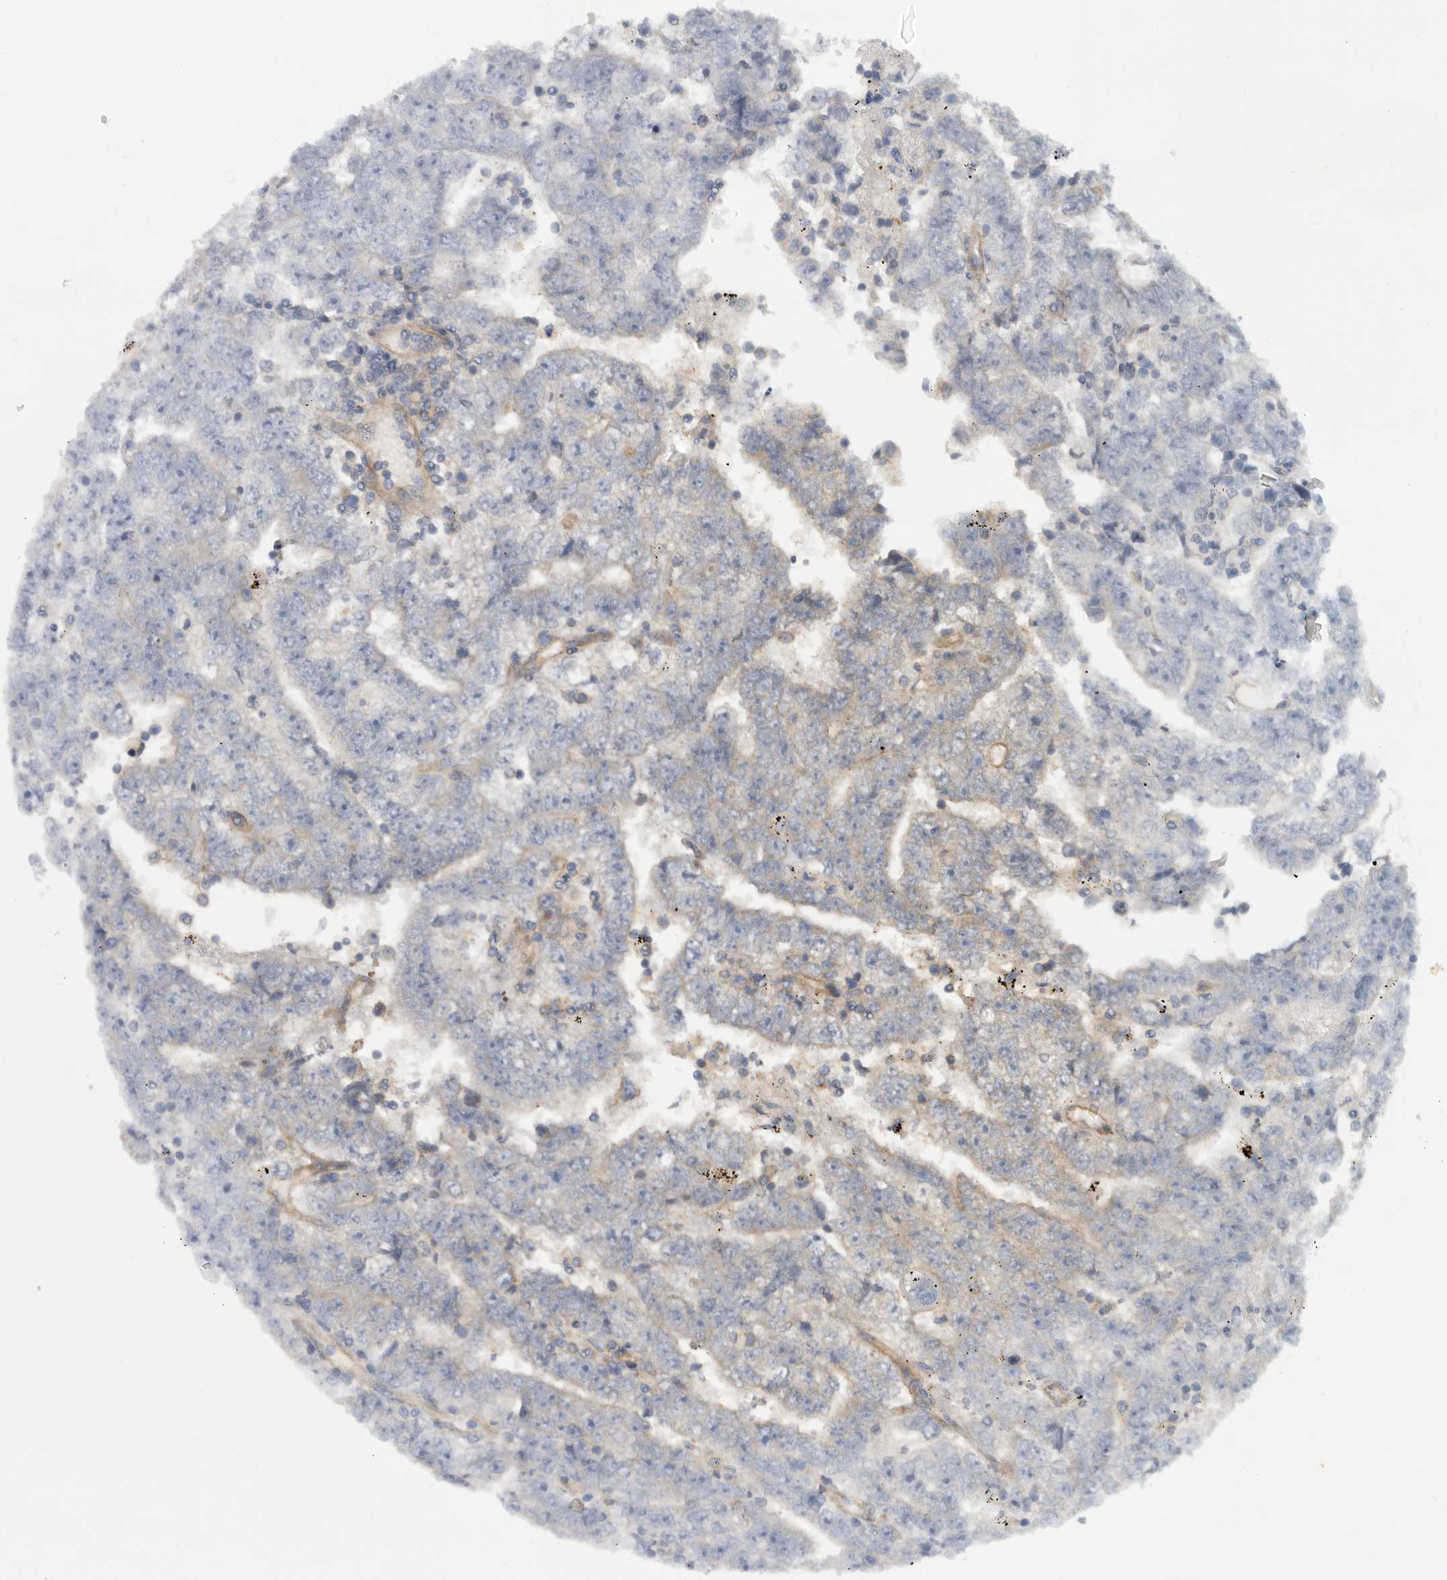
{"staining": {"intensity": "negative", "quantity": "none", "location": "none"}, "tissue": "testis cancer", "cell_type": "Tumor cells", "image_type": "cancer", "snomed": [{"axis": "morphology", "description": "Carcinoma, Embryonal, NOS"}, {"axis": "topography", "description": "Testis"}], "caption": "The micrograph shows no significant staining in tumor cells of testis cancer.", "gene": "MLPH", "patient": {"sex": "male", "age": 25}}